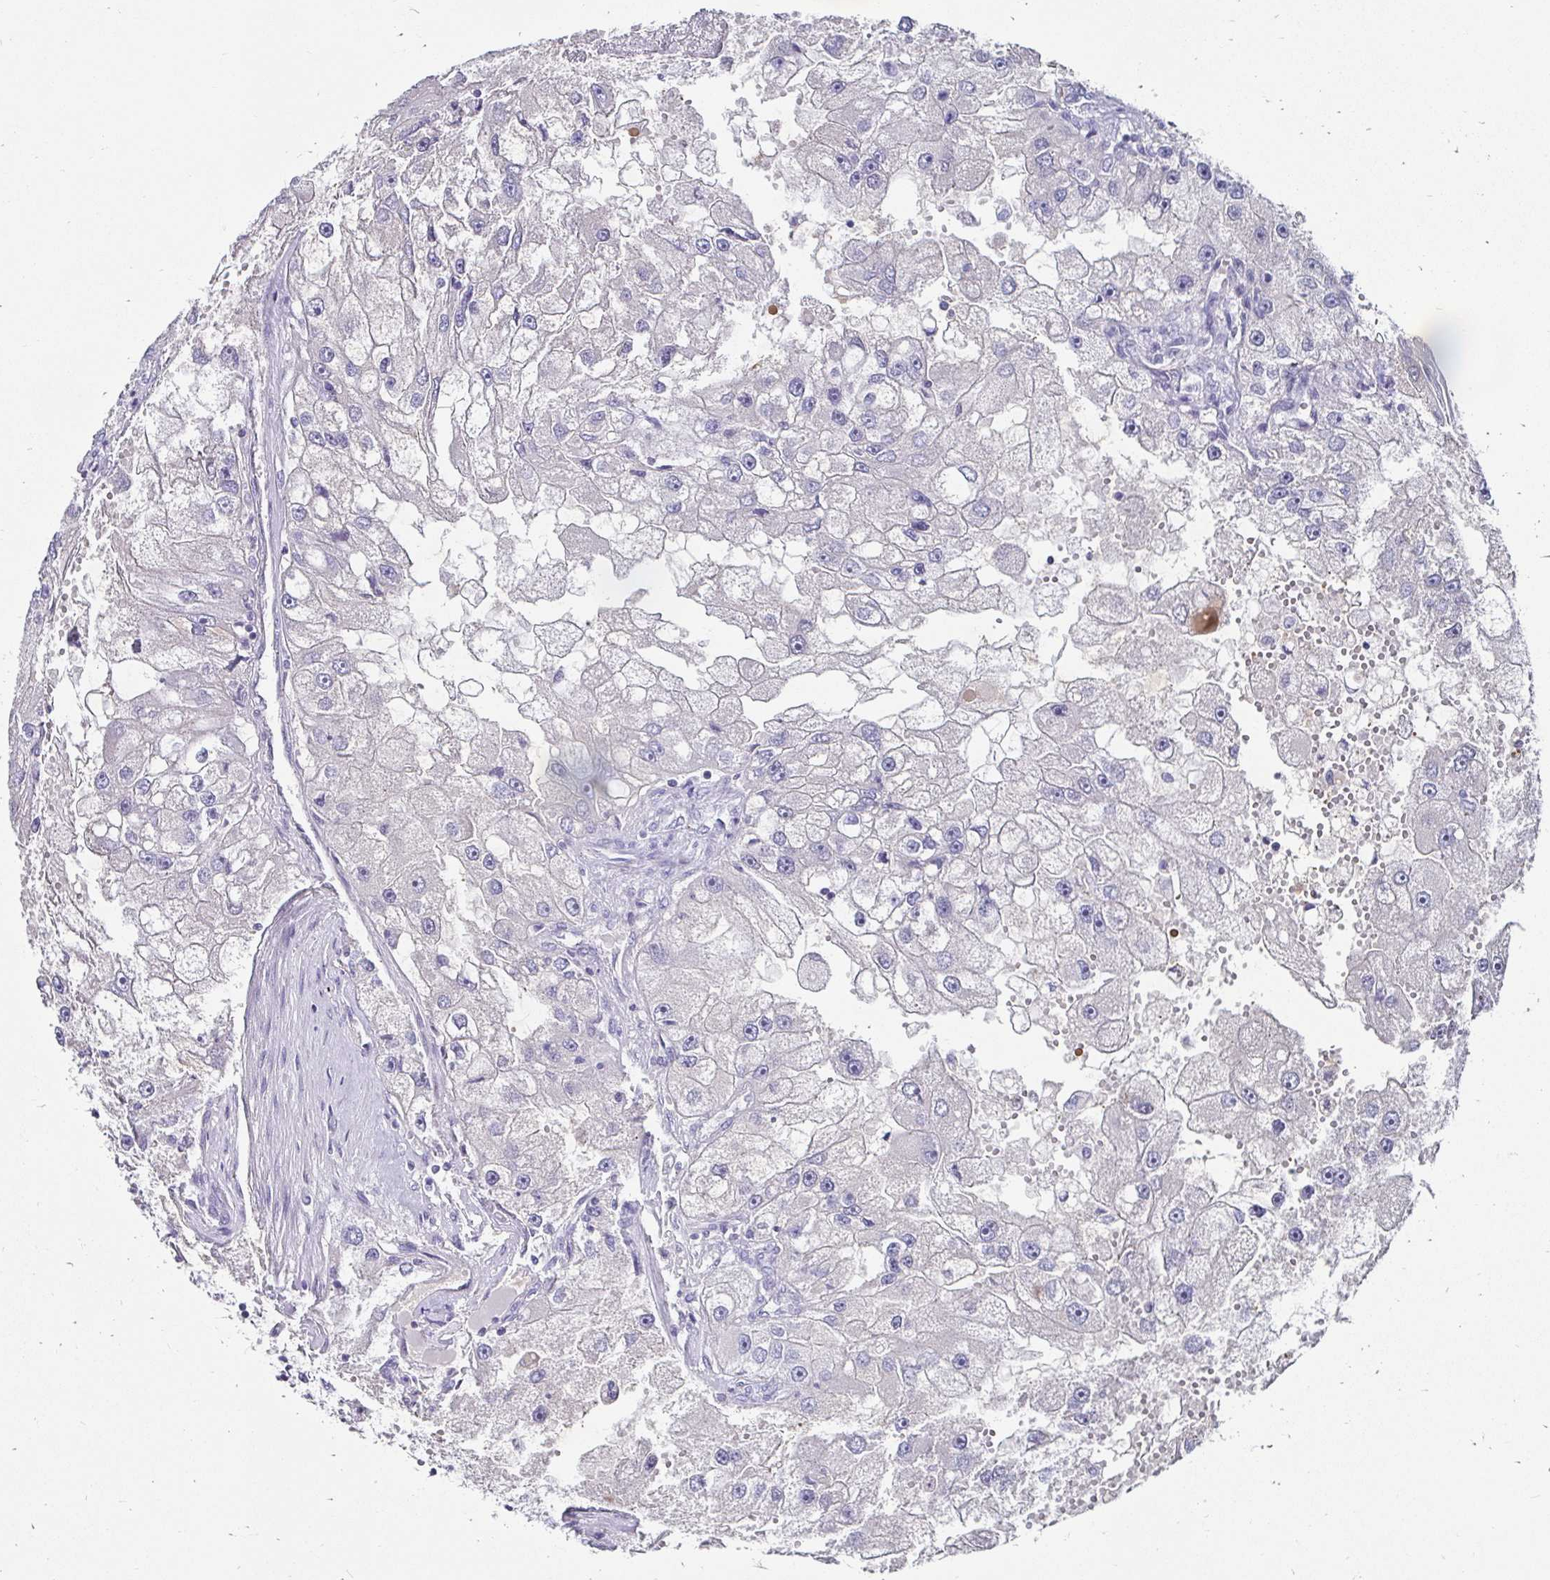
{"staining": {"intensity": "negative", "quantity": "none", "location": "none"}, "tissue": "renal cancer", "cell_type": "Tumor cells", "image_type": "cancer", "snomed": [{"axis": "morphology", "description": "Adenocarcinoma, NOS"}, {"axis": "topography", "description": "Kidney"}], "caption": "This histopathology image is of adenocarcinoma (renal) stained with immunohistochemistry to label a protein in brown with the nuclei are counter-stained blue. There is no staining in tumor cells. (Stains: DAB immunohistochemistry (IHC) with hematoxylin counter stain, Microscopy: brightfield microscopy at high magnification).", "gene": "SCG3", "patient": {"sex": "male", "age": 63}}